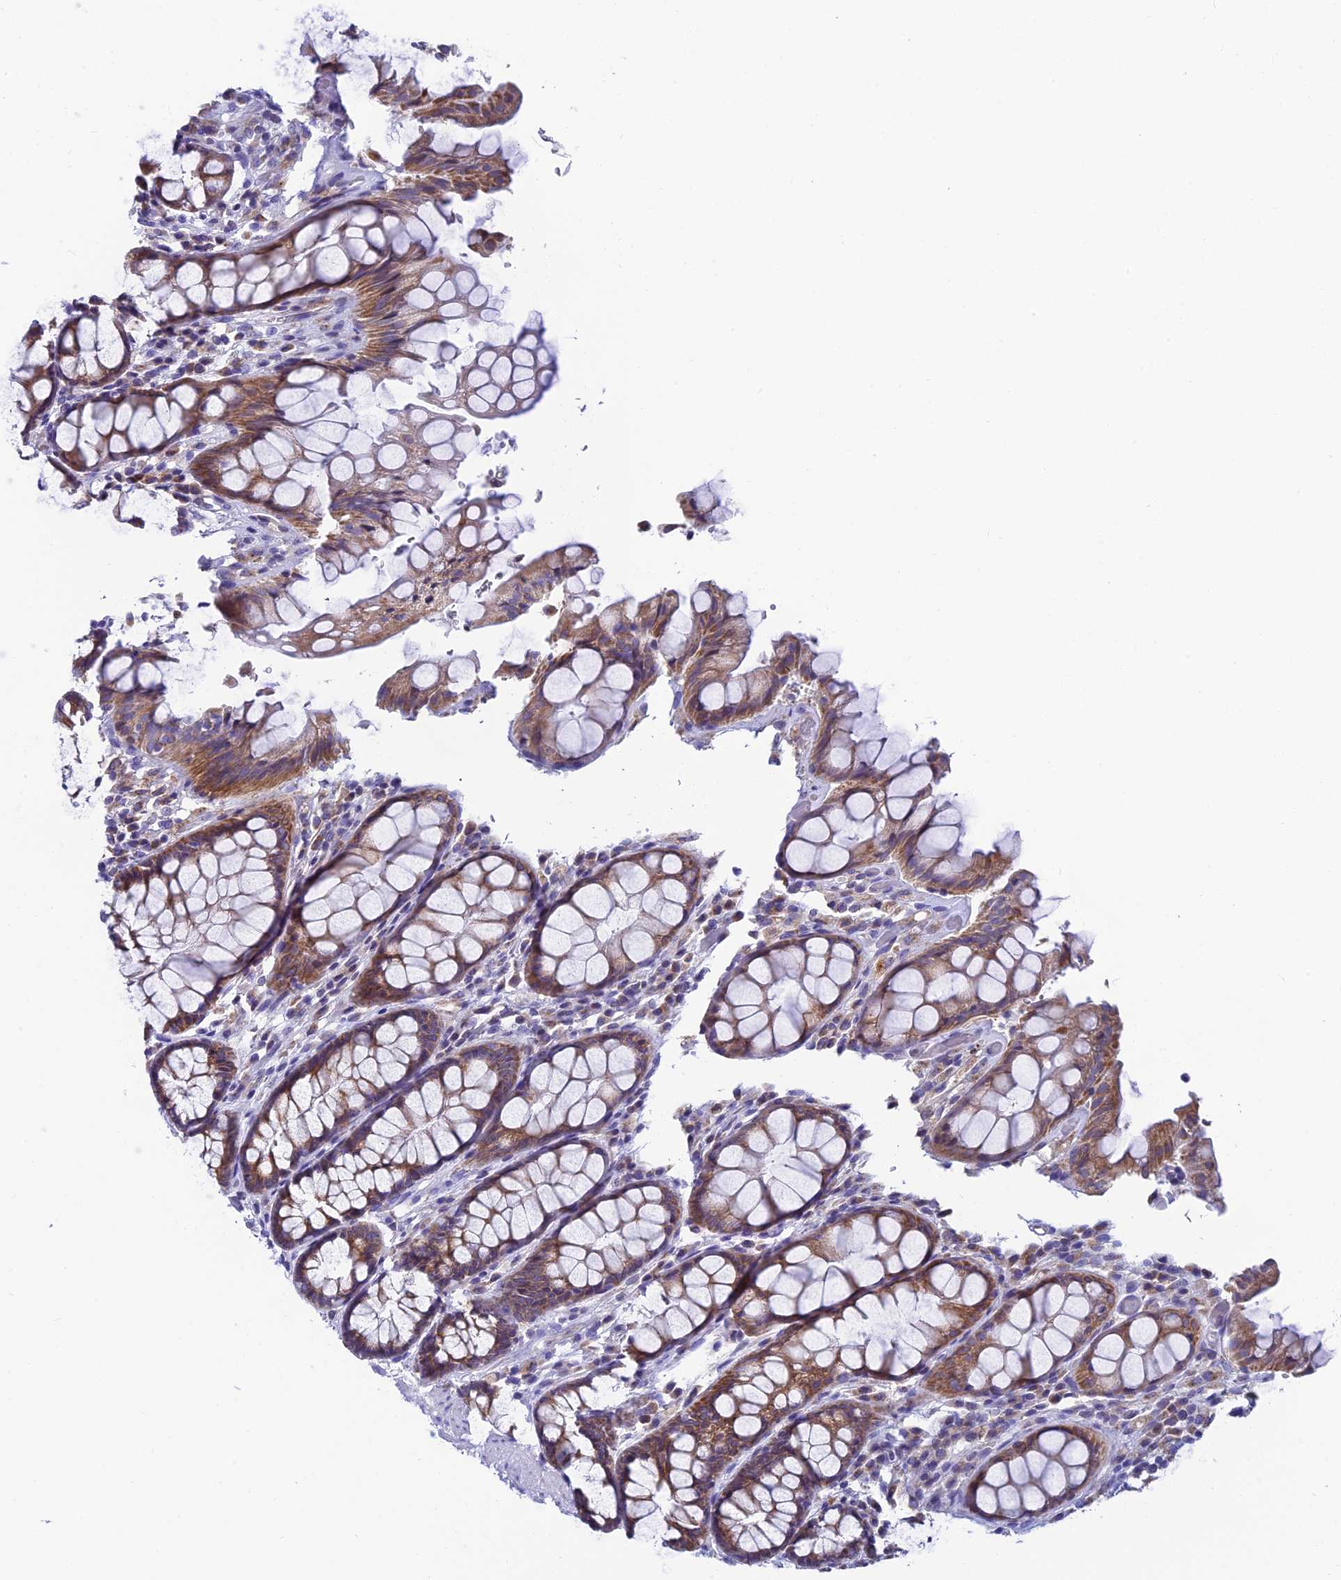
{"staining": {"intensity": "moderate", "quantity": ">75%", "location": "cytoplasmic/membranous"}, "tissue": "rectum", "cell_type": "Glandular cells", "image_type": "normal", "snomed": [{"axis": "morphology", "description": "Normal tissue, NOS"}, {"axis": "topography", "description": "Rectum"}], "caption": "IHC image of unremarkable human rectum stained for a protein (brown), which displays medium levels of moderate cytoplasmic/membranous positivity in about >75% of glandular cells.", "gene": "REEP4", "patient": {"sex": "male", "age": 64}}